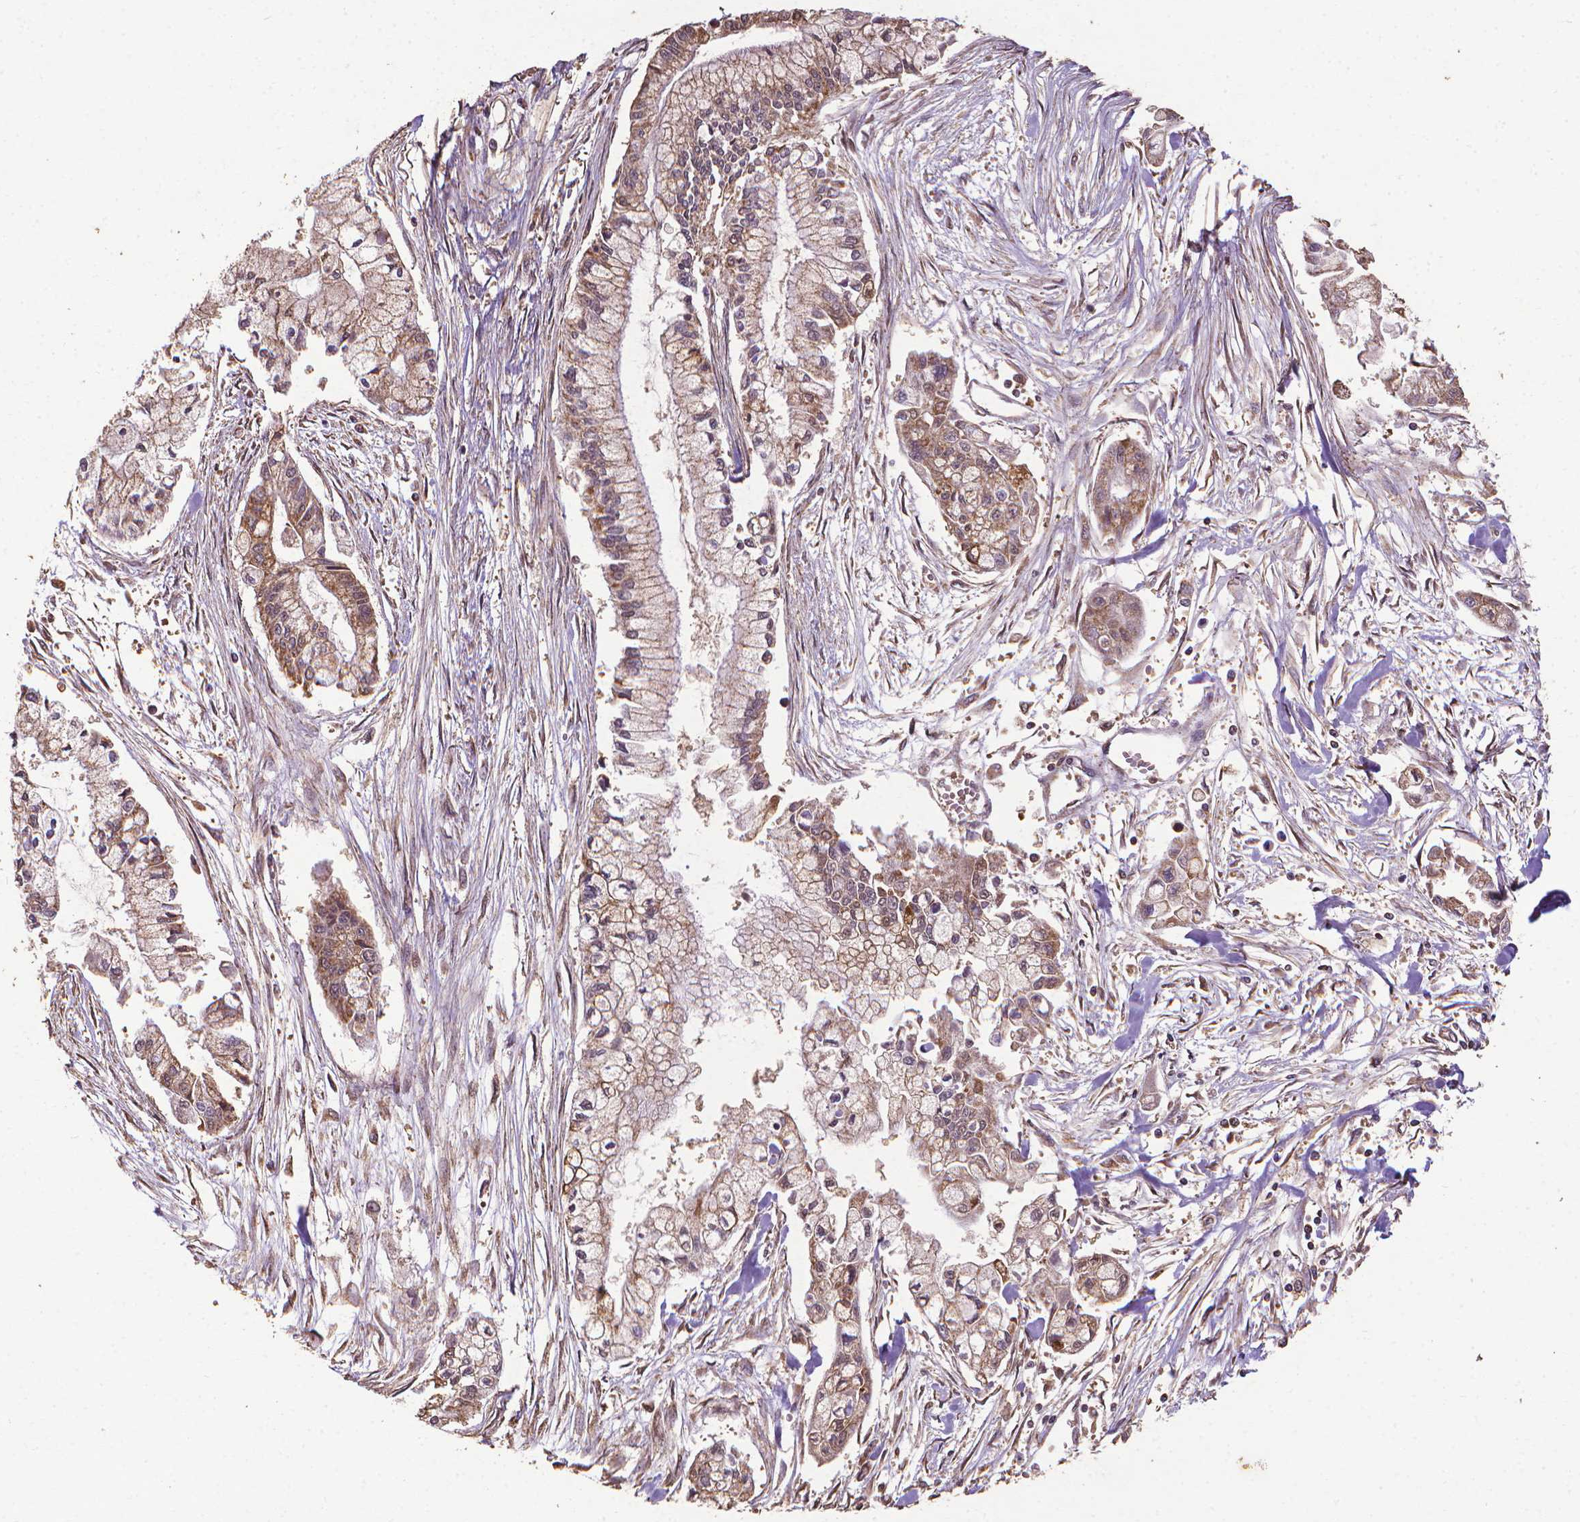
{"staining": {"intensity": "moderate", "quantity": "25%-75%", "location": "cytoplasmic/membranous,nuclear"}, "tissue": "pancreatic cancer", "cell_type": "Tumor cells", "image_type": "cancer", "snomed": [{"axis": "morphology", "description": "Adenocarcinoma, NOS"}, {"axis": "topography", "description": "Pancreas"}], "caption": "This photomicrograph exhibits pancreatic cancer stained with immunohistochemistry (IHC) to label a protein in brown. The cytoplasmic/membranous and nuclear of tumor cells show moderate positivity for the protein. Nuclei are counter-stained blue.", "gene": "DCAF1", "patient": {"sex": "male", "age": 54}}